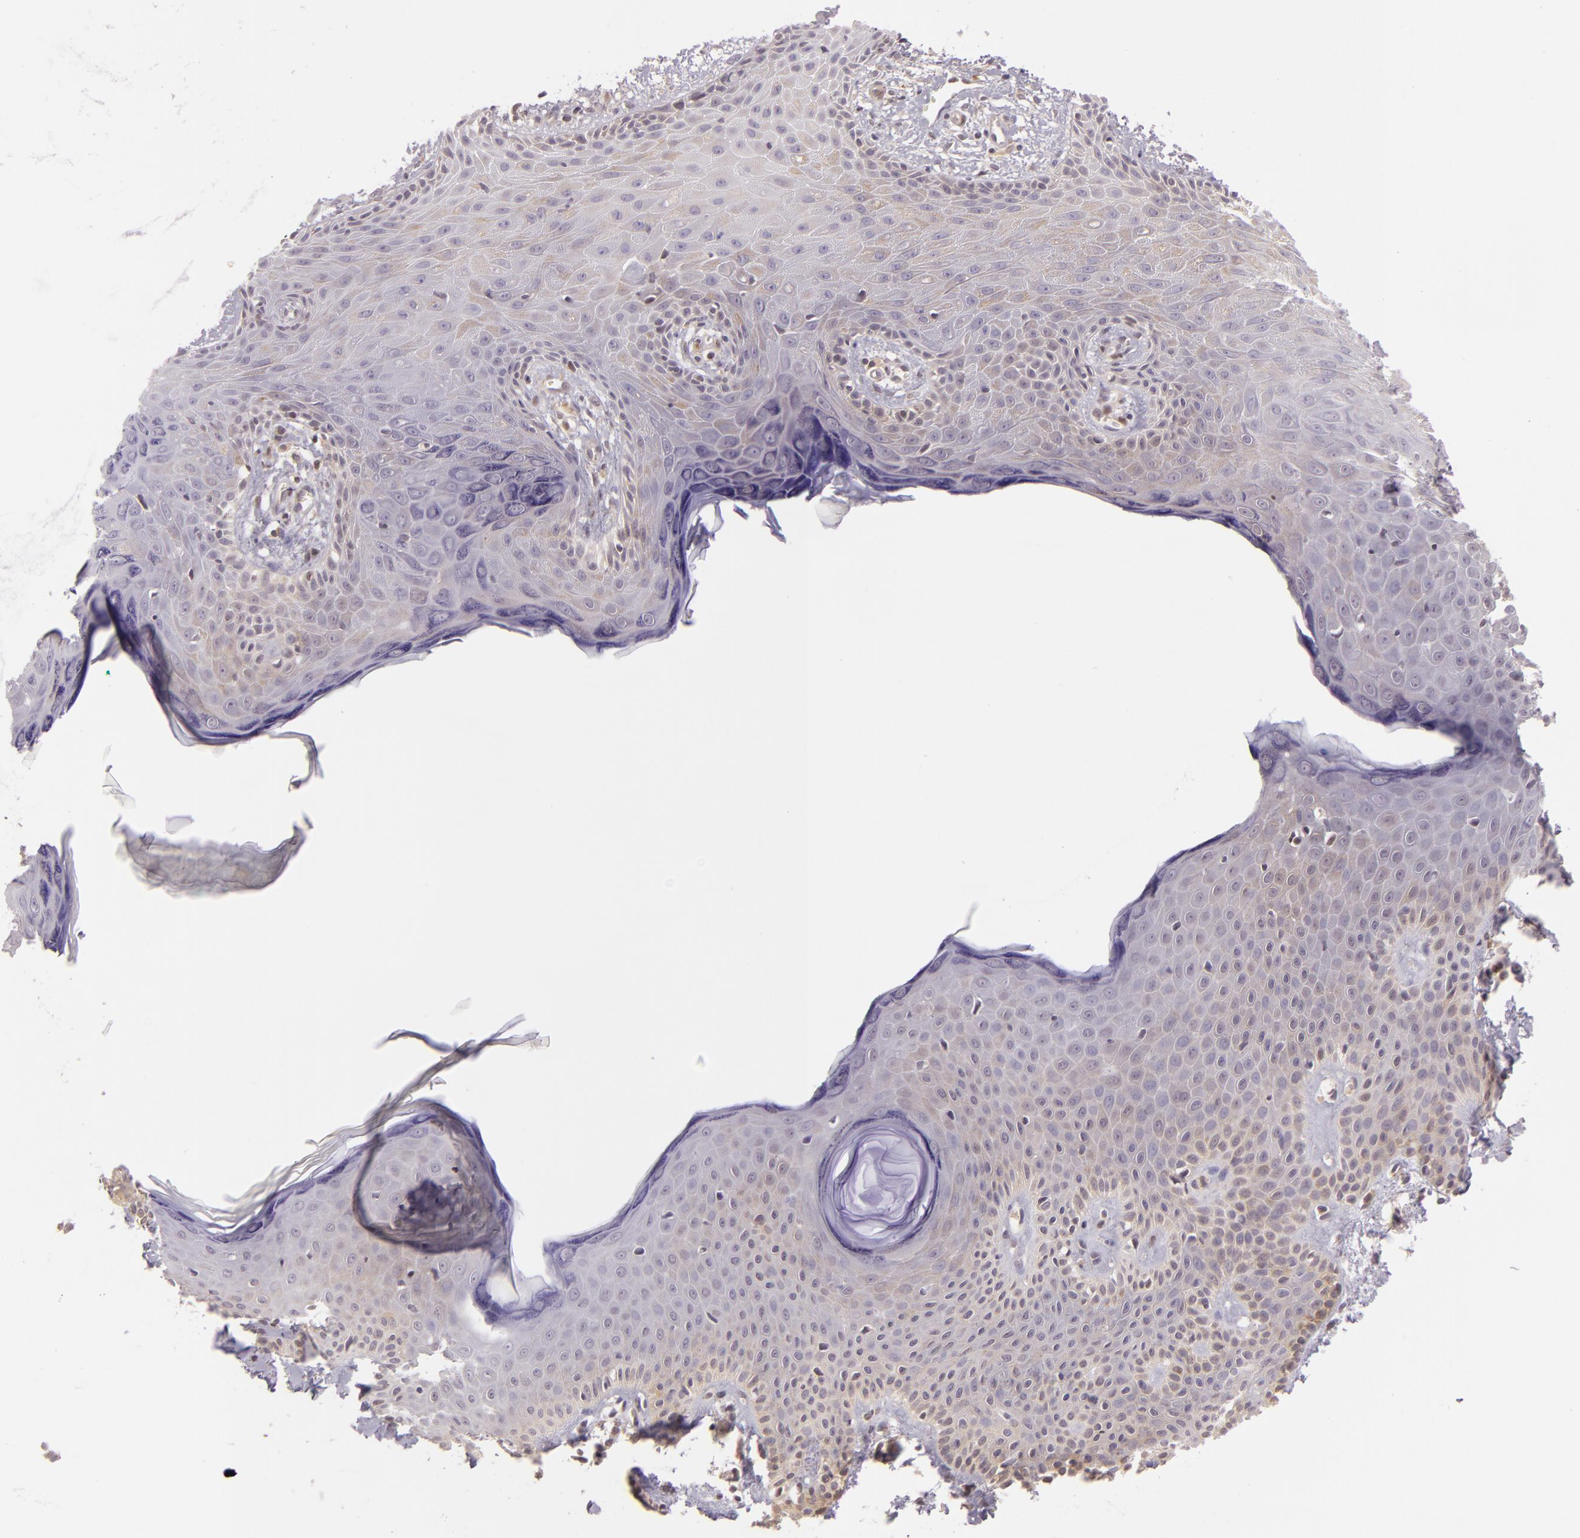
{"staining": {"intensity": "weak", "quantity": "<25%", "location": "cytoplasmic/membranous"}, "tissue": "skin cancer", "cell_type": "Tumor cells", "image_type": "cancer", "snomed": [{"axis": "morphology", "description": "Basal cell carcinoma"}, {"axis": "topography", "description": "Skin"}], "caption": "Tumor cells are negative for protein expression in human skin cancer (basal cell carcinoma).", "gene": "IMPDH1", "patient": {"sex": "male", "age": 75}}